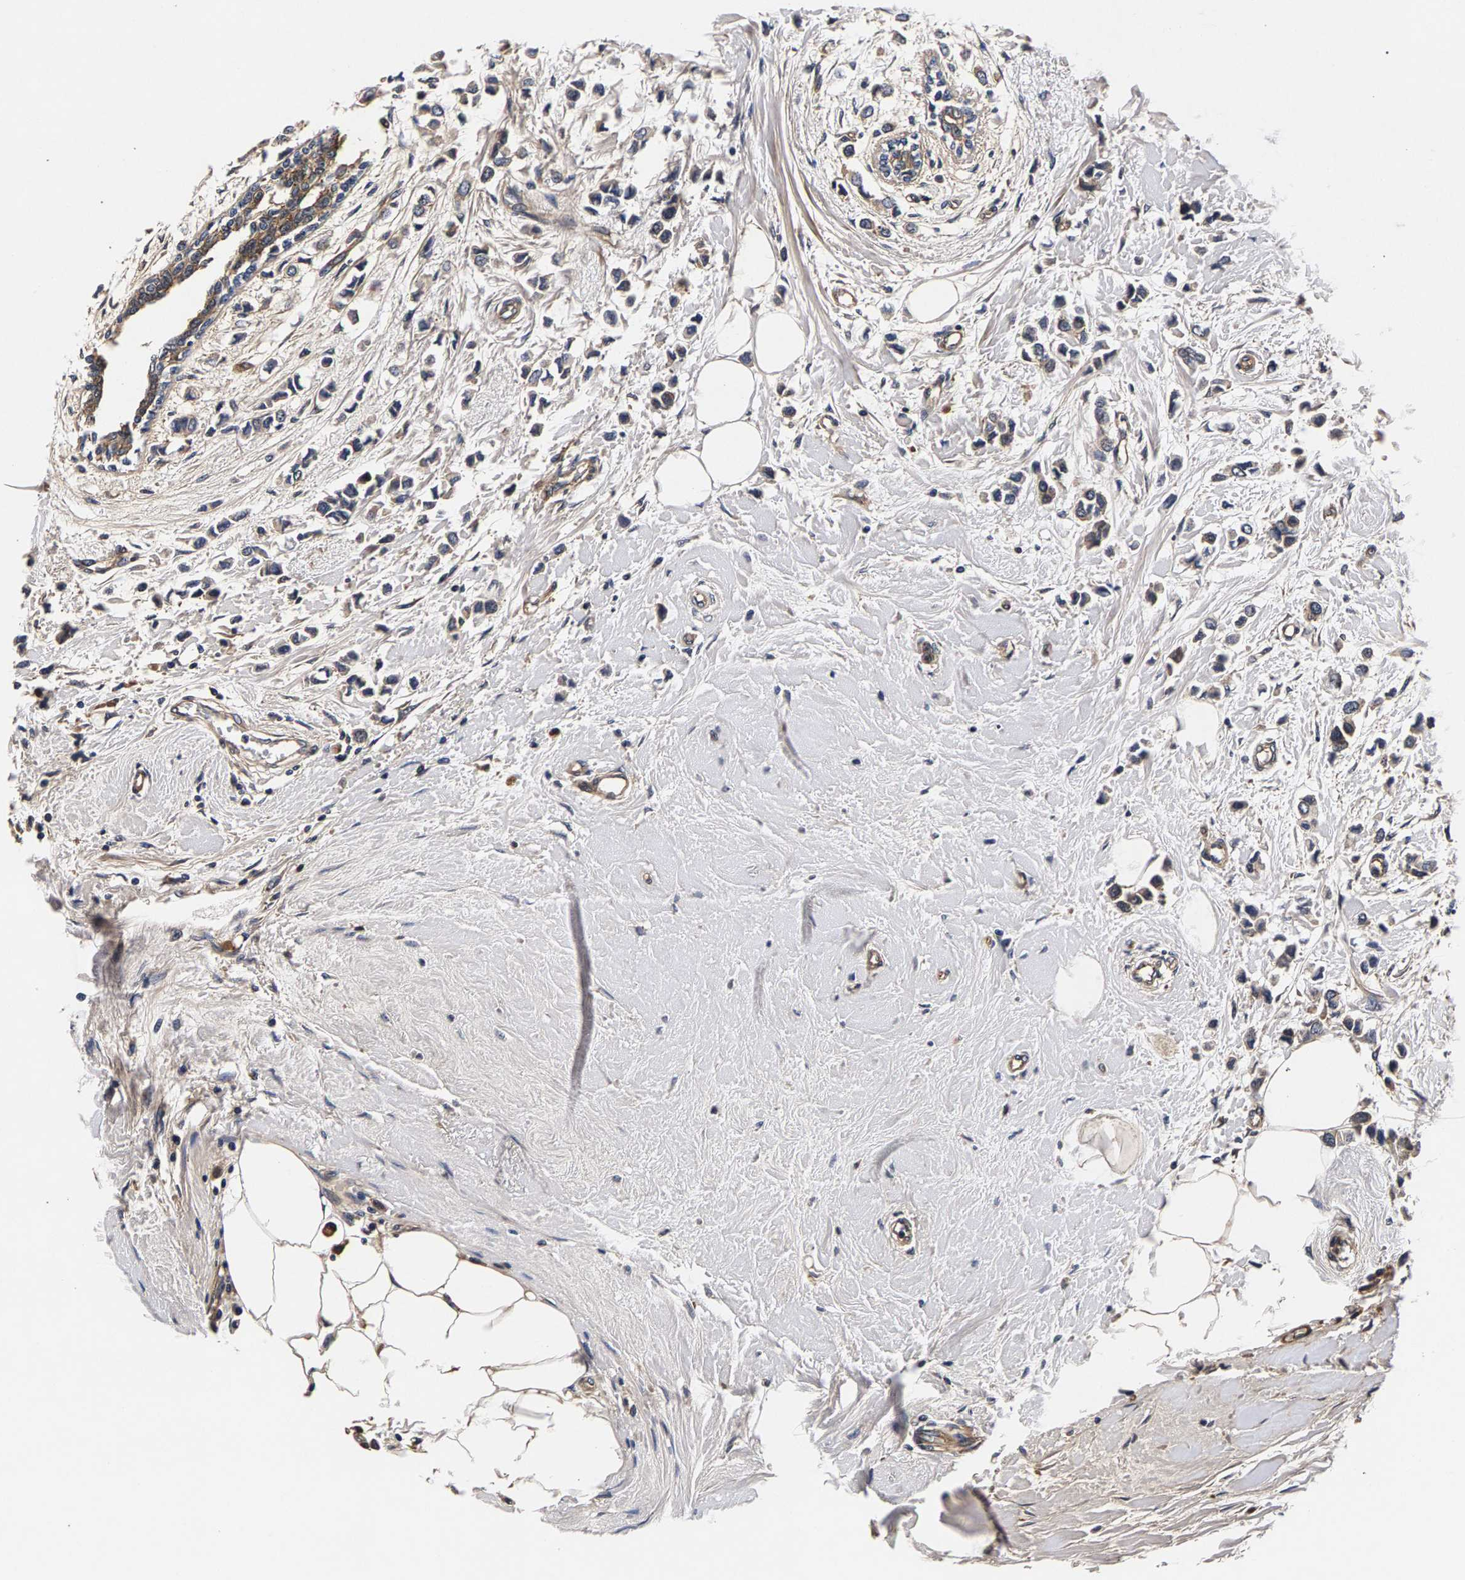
{"staining": {"intensity": "weak", "quantity": "<25%", "location": "cytoplasmic/membranous"}, "tissue": "breast cancer", "cell_type": "Tumor cells", "image_type": "cancer", "snomed": [{"axis": "morphology", "description": "Lobular carcinoma"}, {"axis": "topography", "description": "Breast"}], "caption": "IHC photomicrograph of human lobular carcinoma (breast) stained for a protein (brown), which exhibits no staining in tumor cells.", "gene": "MARCHF7", "patient": {"sex": "female", "age": 51}}